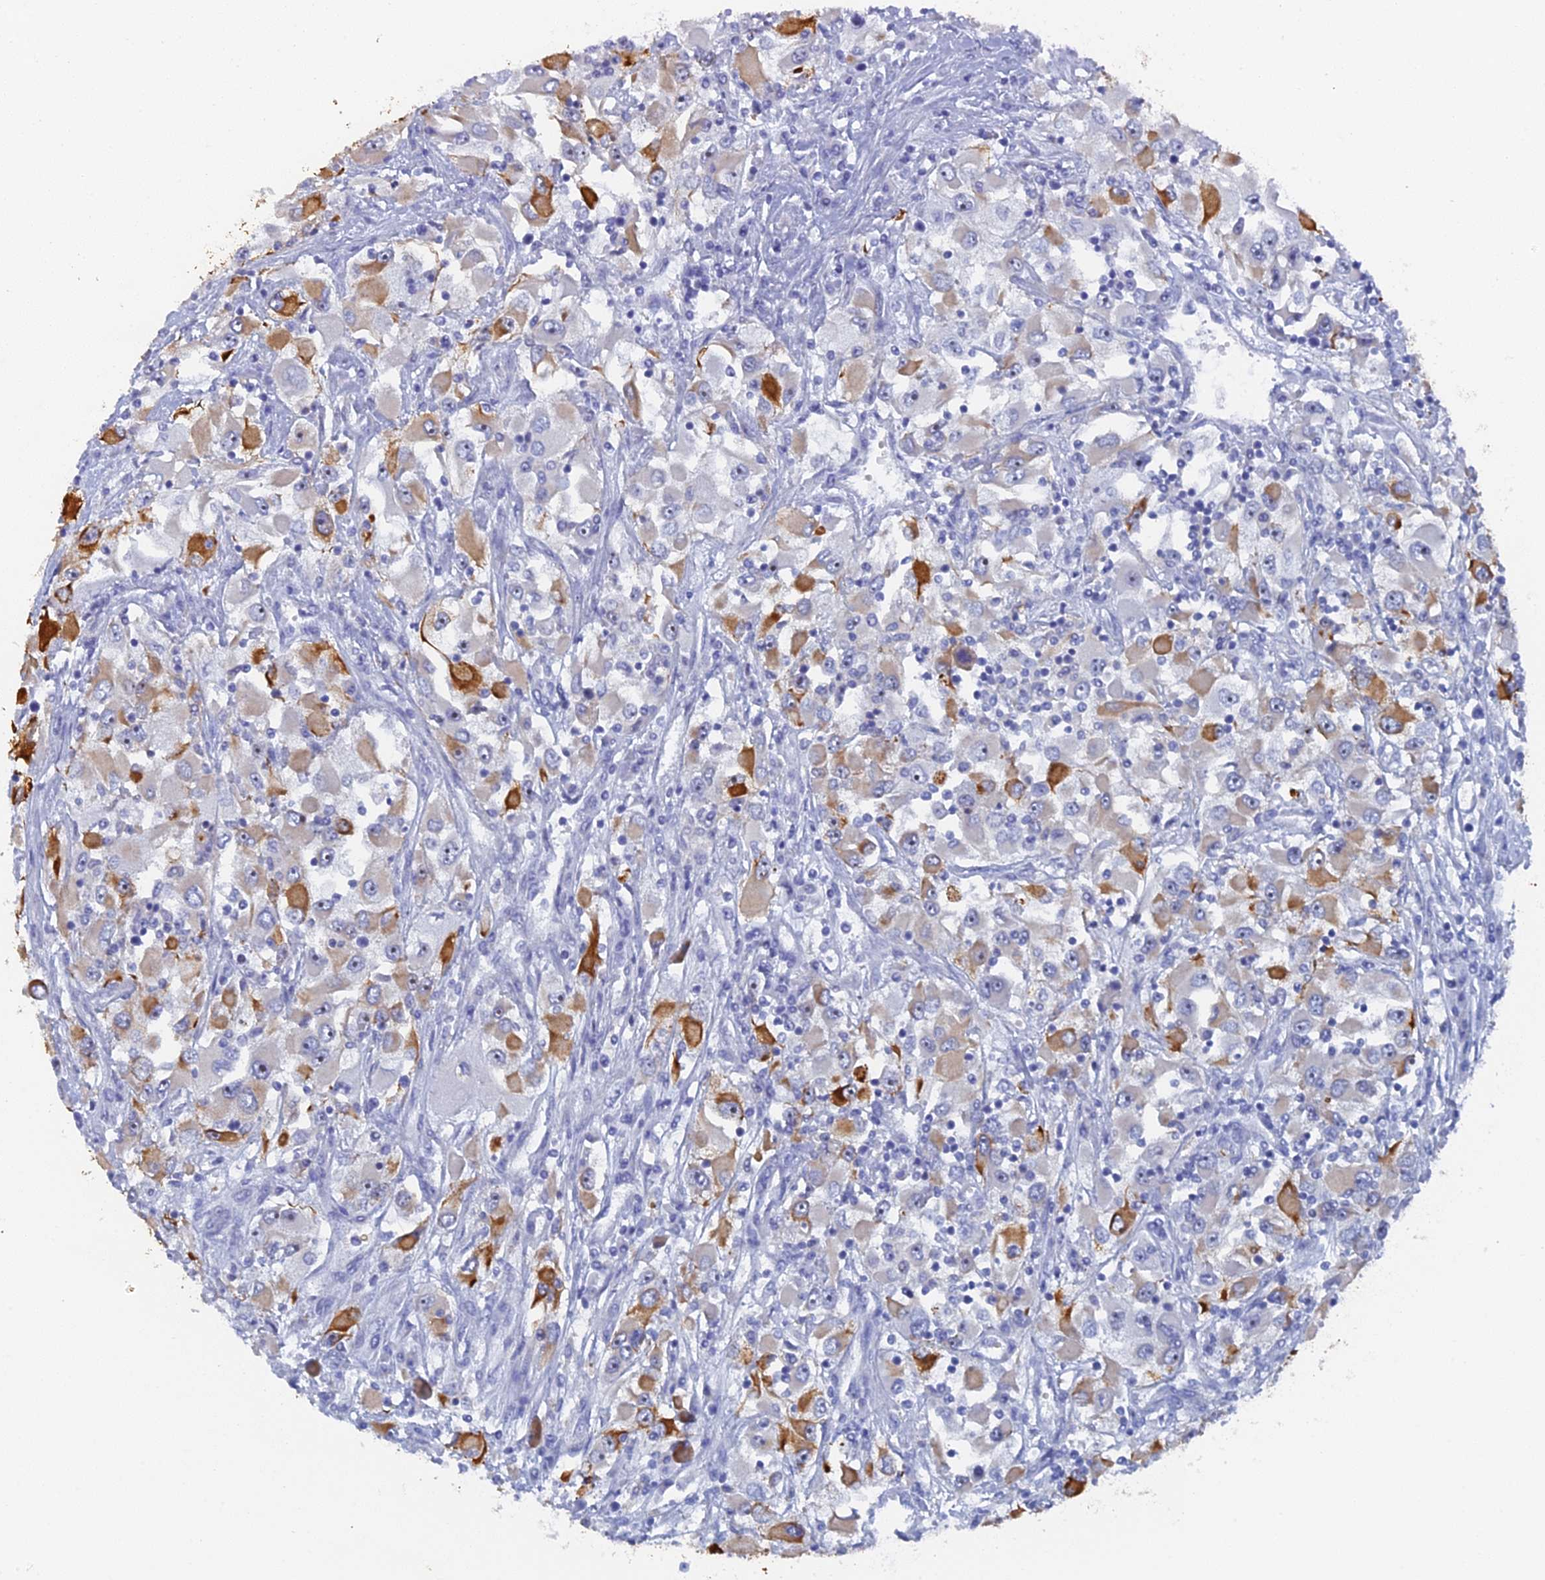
{"staining": {"intensity": "strong", "quantity": "<25%", "location": "cytoplasmic/membranous"}, "tissue": "renal cancer", "cell_type": "Tumor cells", "image_type": "cancer", "snomed": [{"axis": "morphology", "description": "Adenocarcinoma, NOS"}, {"axis": "topography", "description": "Kidney"}], "caption": "Renal cancer (adenocarcinoma) stained for a protein (brown) reveals strong cytoplasmic/membranous positive positivity in approximately <25% of tumor cells.", "gene": "SRFBP1", "patient": {"sex": "female", "age": 52}}